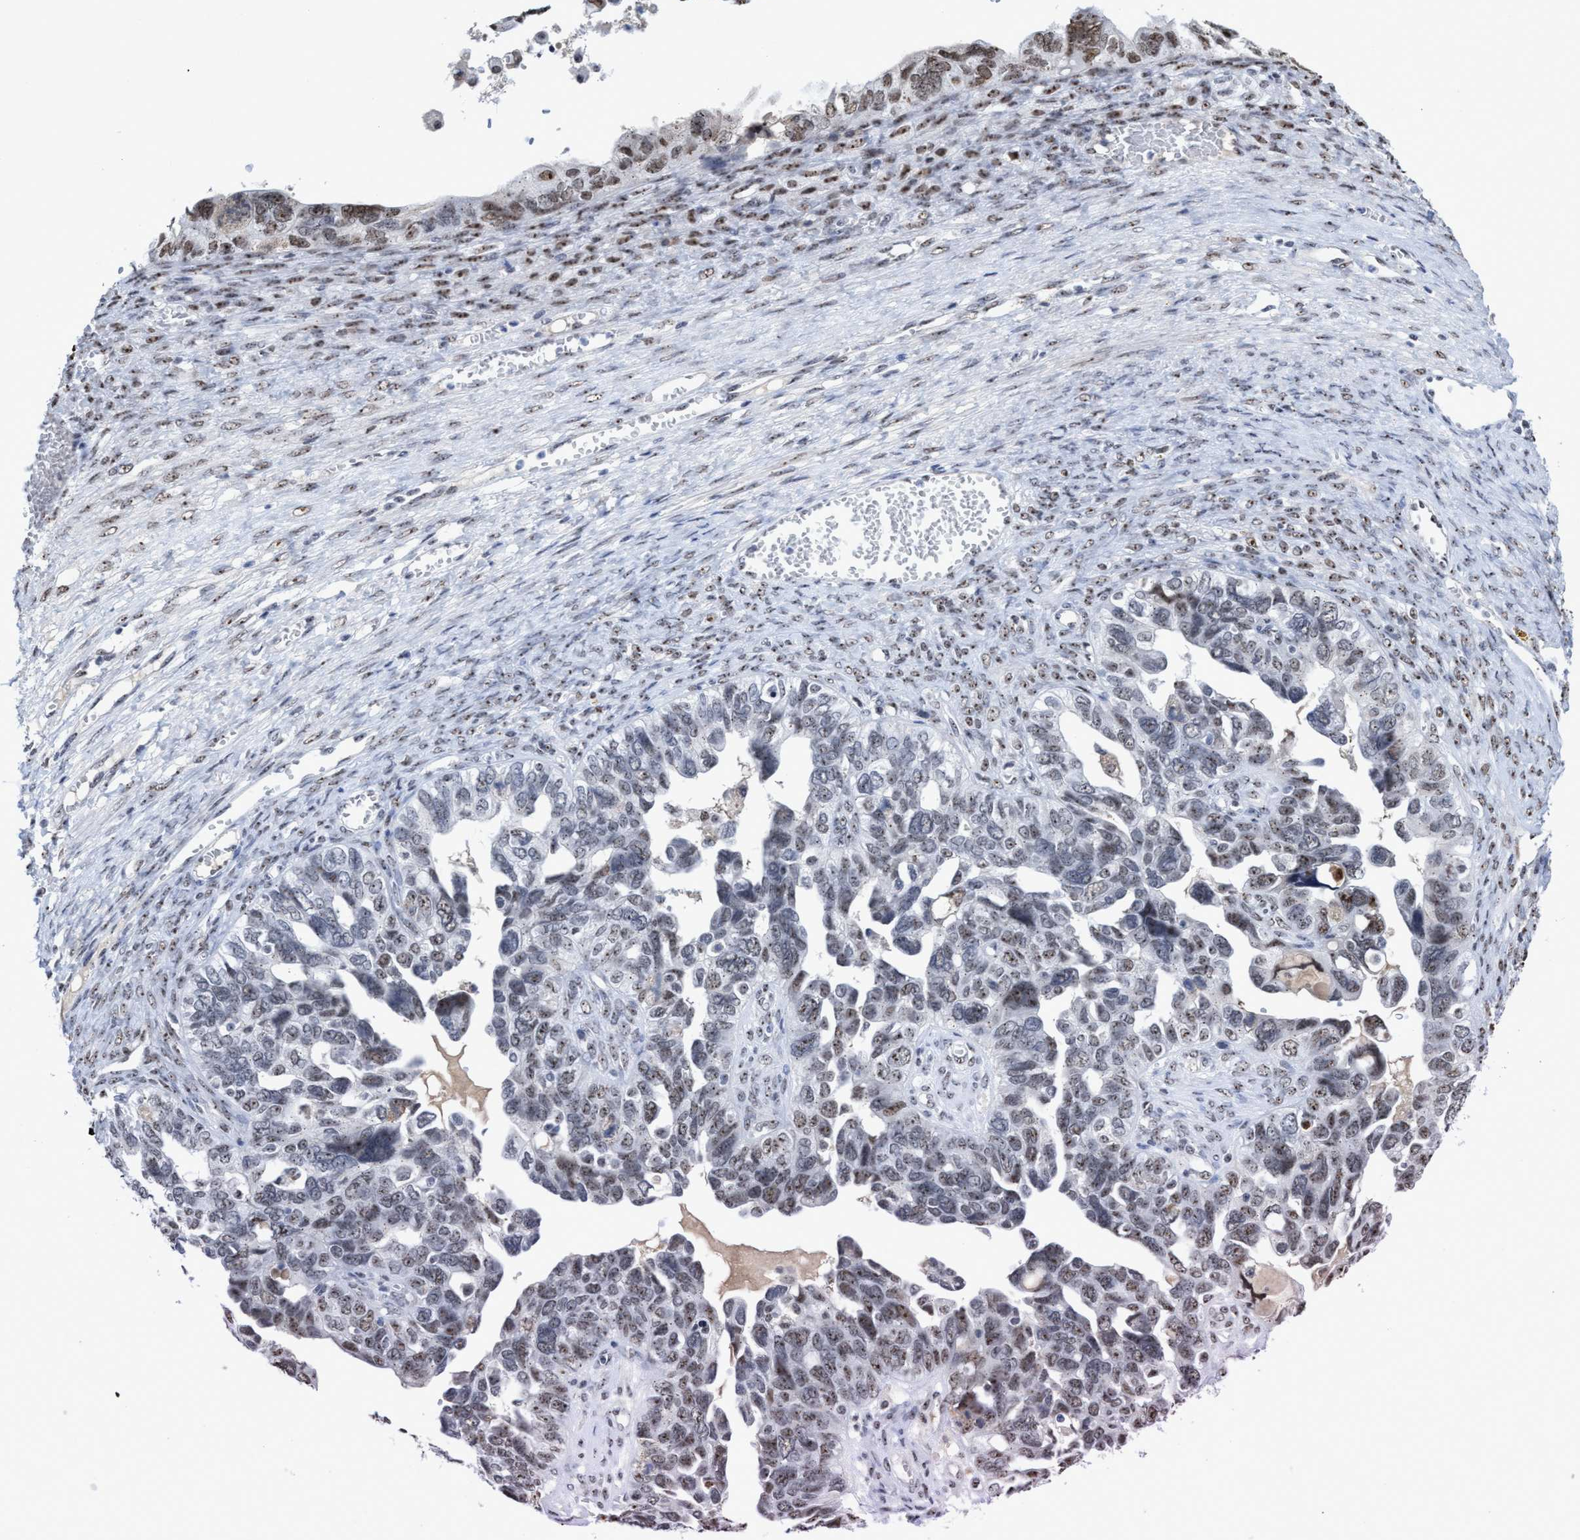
{"staining": {"intensity": "moderate", "quantity": "25%-75%", "location": "nuclear"}, "tissue": "ovarian cancer", "cell_type": "Tumor cells", "image_type": "cancer", "snomed": [{"axis": "morphology", "description": "Cystadenocarcinoma, serous, NOS"}, {"axis": "topography", "description": "Ovary"}], "caption": "Immunohistochemistry (IHC) image of human ovarian cancer (serous cystadenocarcinoma) stained for a protein (brown), which shows medium levels of moderate nuclear expression in approximately 25%-75% of tumor cells.", "gene": "EFCAB10", "patient": {"sex": "female", "age": 79}}